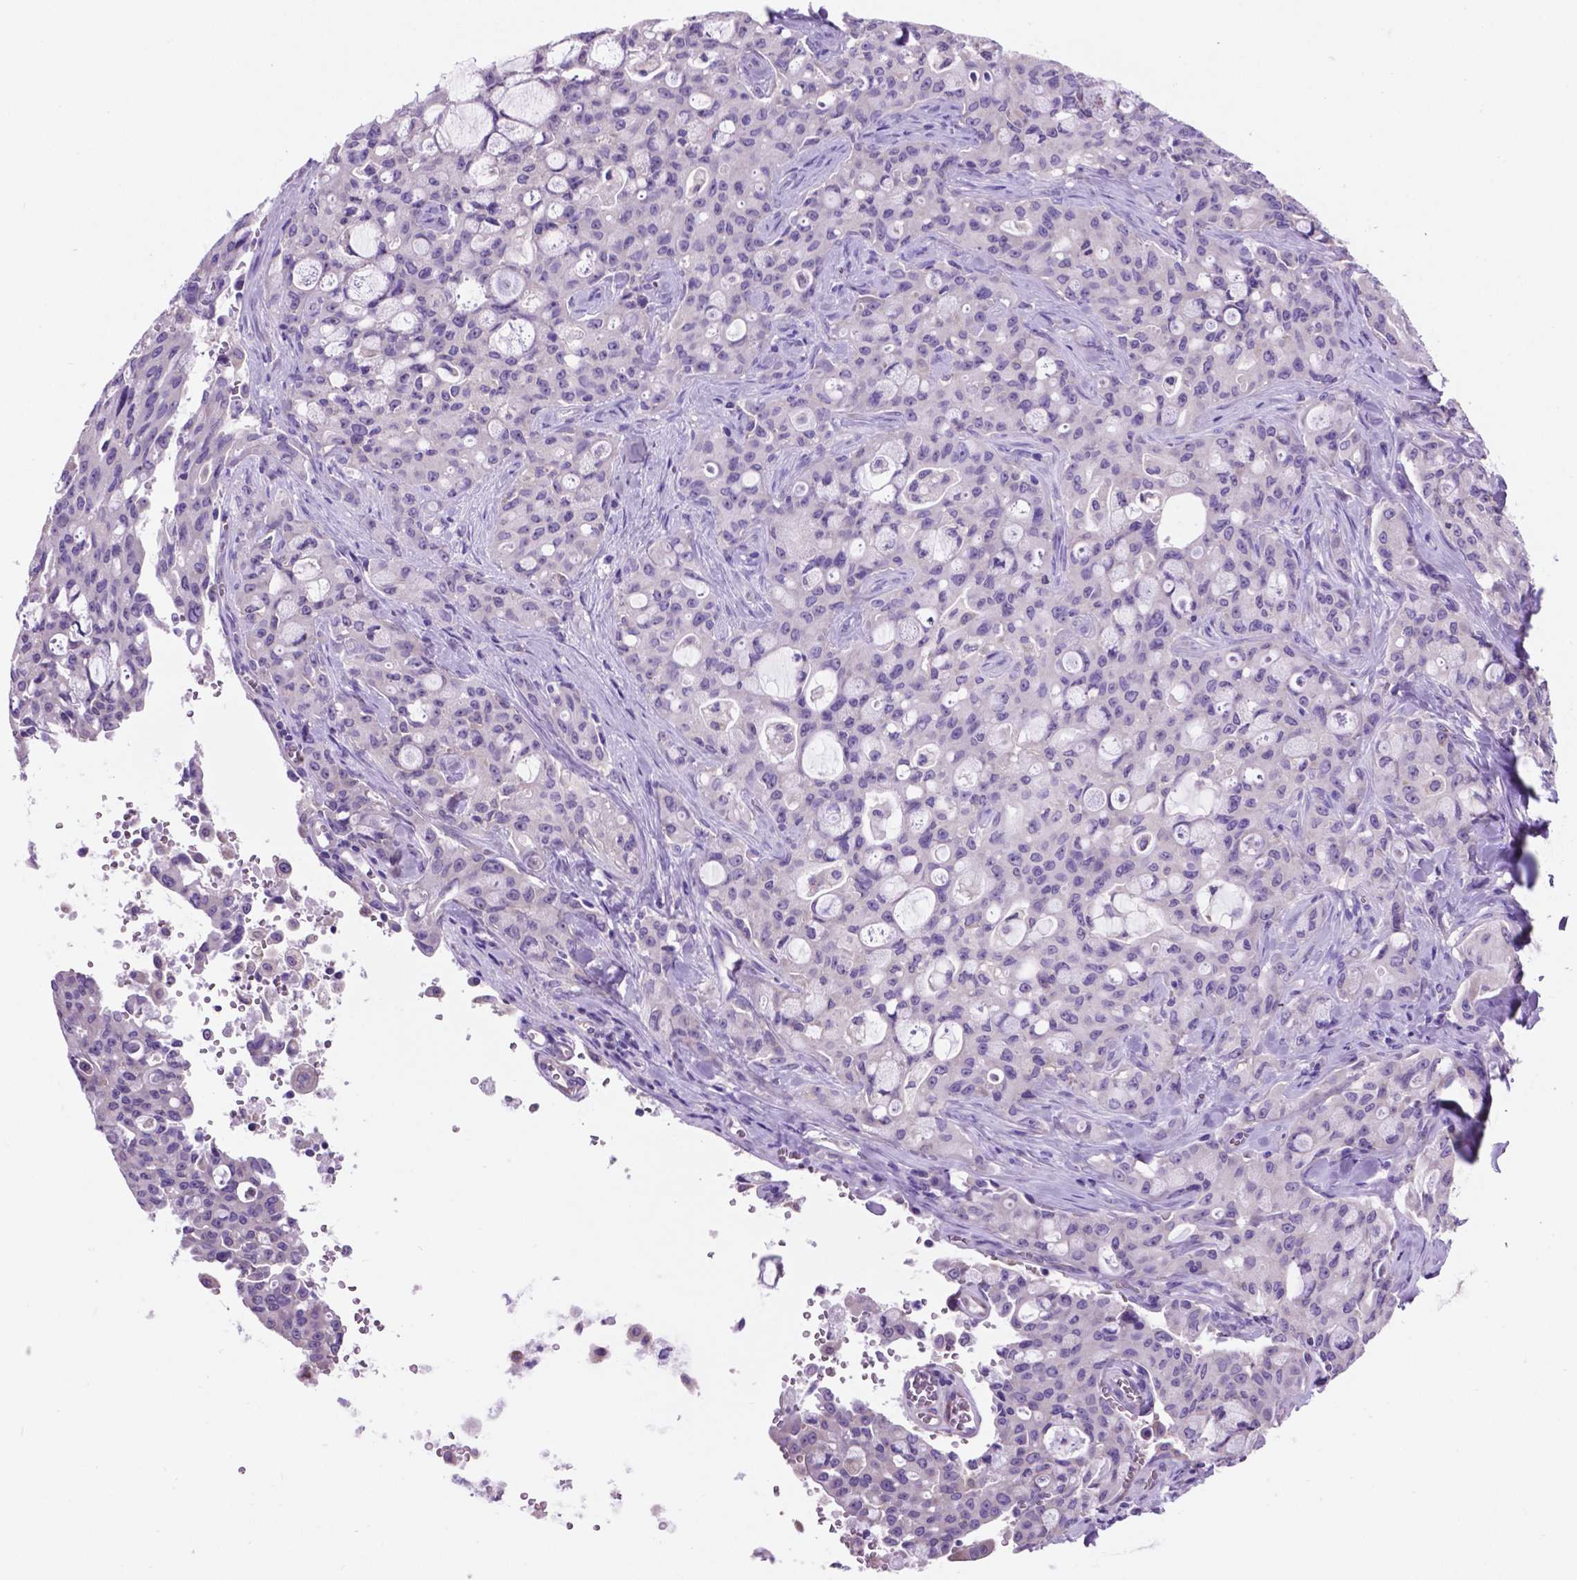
{"staining": {"intensity": "negative", "quantity": "none", "location": "none"}, "tissue": "lung cancer", "cell_type": "Tumor cells", "image_type": "cancer", "snomed": [{"axis": "morphology", "description": "Adenocarcinoma, NOS"}, {"axis": "topography", "description": "Lung"}], "caption": "Immunohistochemical staining of adenocarcinoma (lung) reveals no significant staining in tumor cells. Nuclei are stained in blue.", "gene": "SPDYA", "patient": {"sex": "female", "age": 44}}